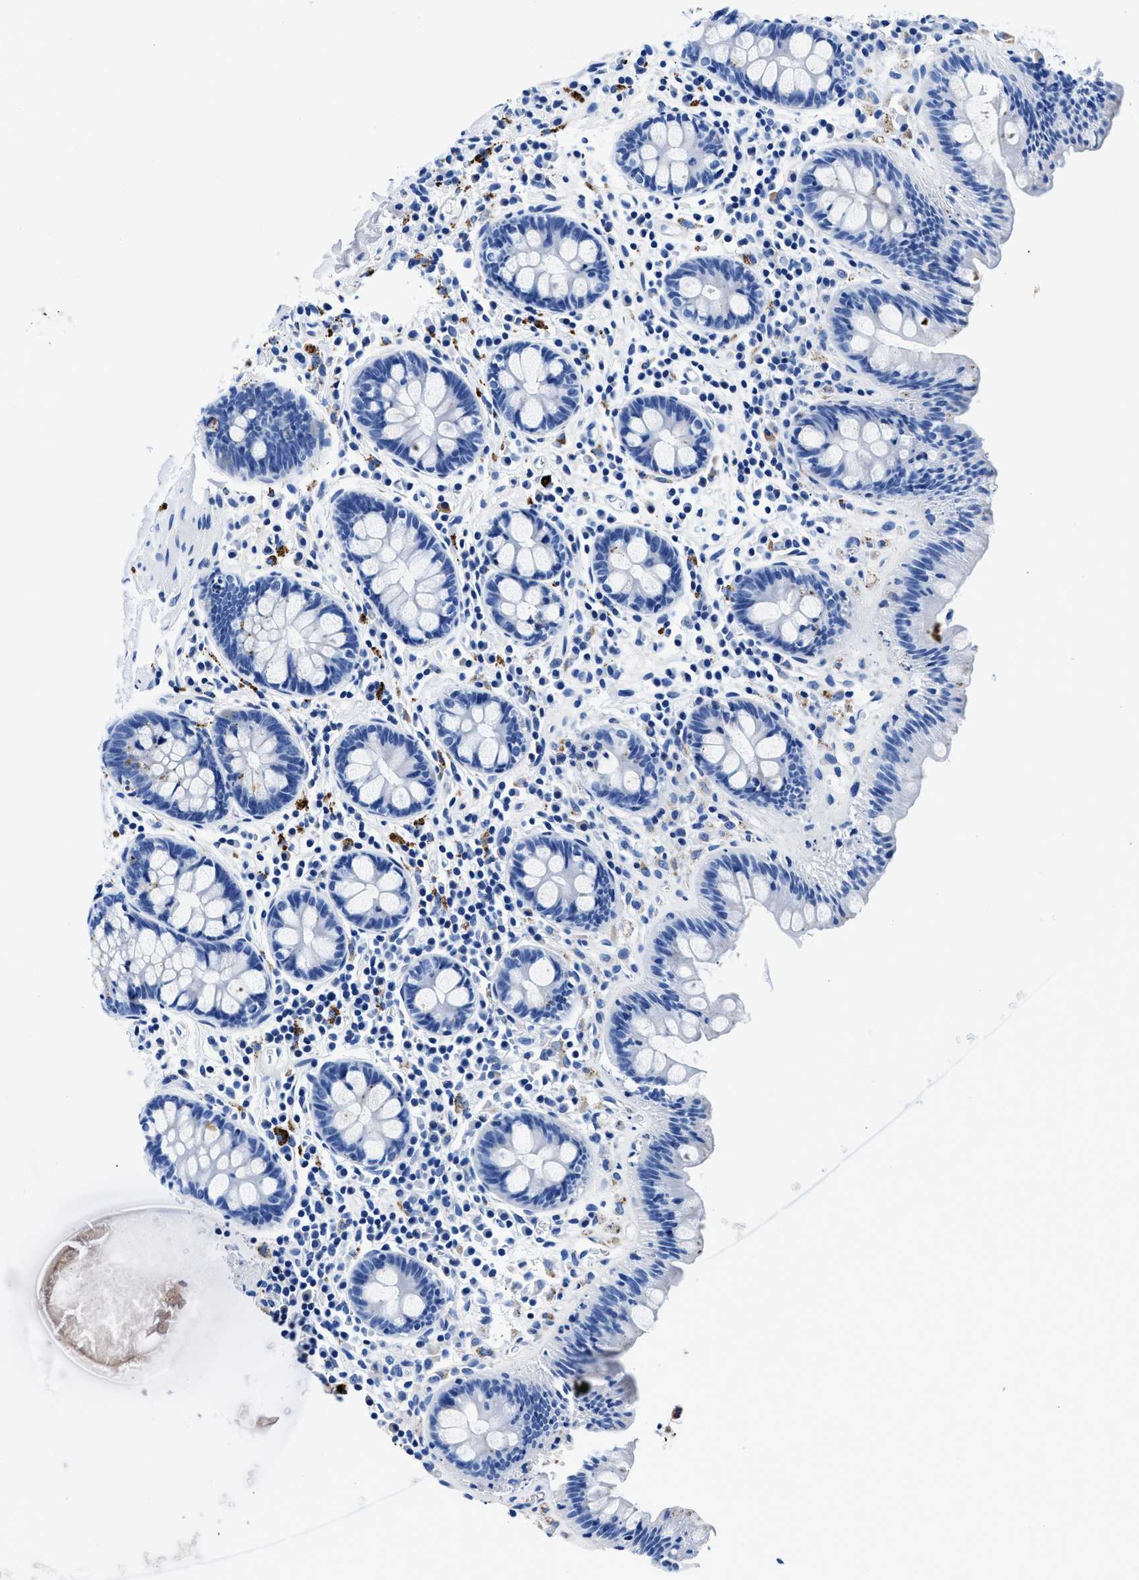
{"staining": {"intensity": "negative", "quantity": "none", "location": "none"}, "tissue": "colon", "cell_type": "Endothelial cells", "image_type": "normal", "snomed": [{"axis": "morphology", "description": "Normal tissue, NOS"}, {"axis": "topography", "description": "Colon"}], "caption": "Image shows no protein staining in endothelial cells of unremarkable colon.", "gene": "OR14K1", "patient": {"sex": "female", "age": 80}}